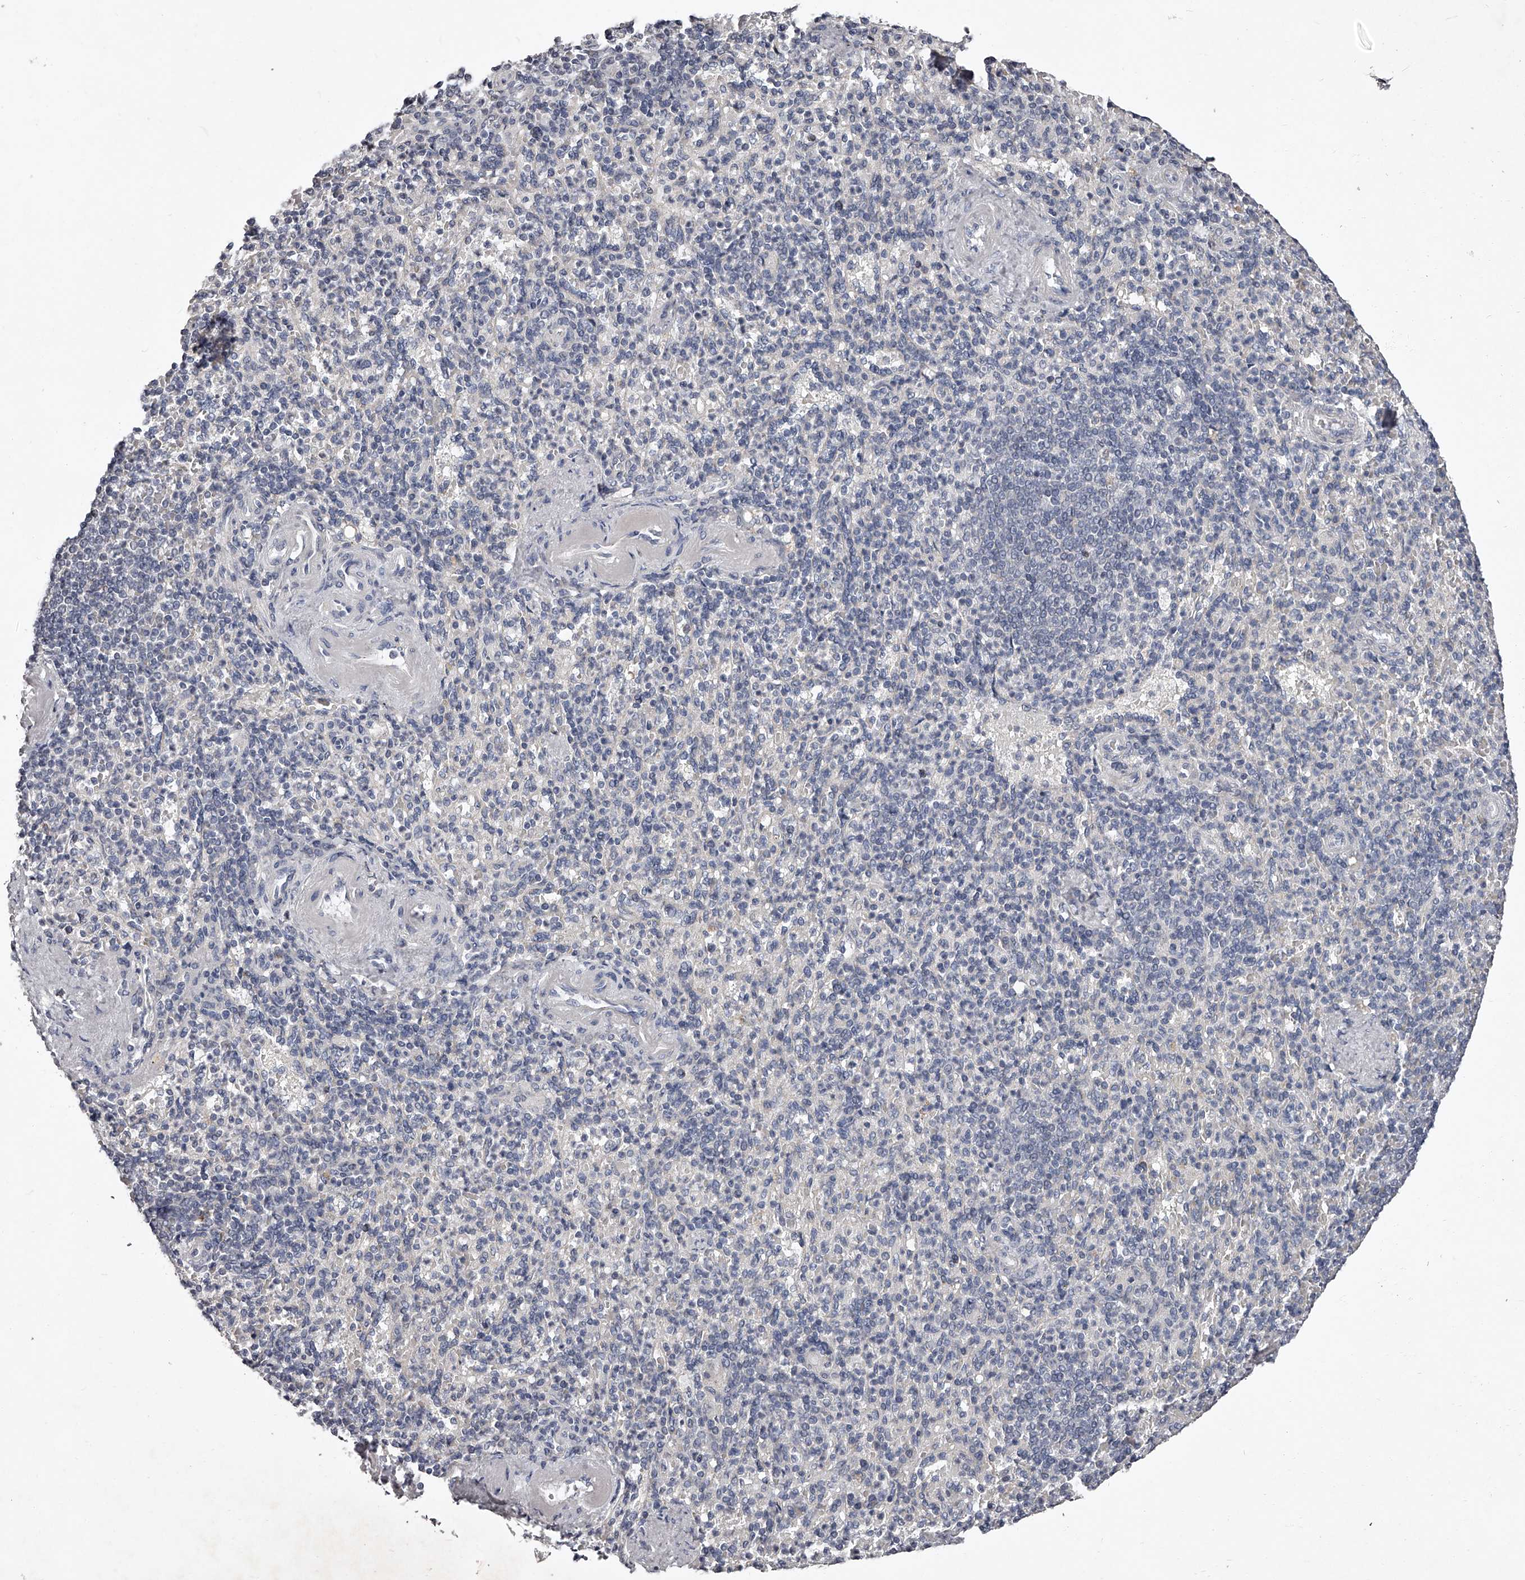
{"staining": {"intensity": "negative", "quantity": "none", "location": "none"}, "tissue": "spleen", "cell_type": "Cells in red pulp", "image_type": "normal", "snomed": [{"axis": "morphology", "description": "Normal tissue, NOS"}, {"axis": "topography", "description": "Spleen"}], "caption": "Immunohistochemistry image of unremarkable human spleen stained for a protein (brown), which reveals no positivity in cells in red pulp.", "gene": "NT5DC1", "patient": {"sex": "female", "age": 74}}